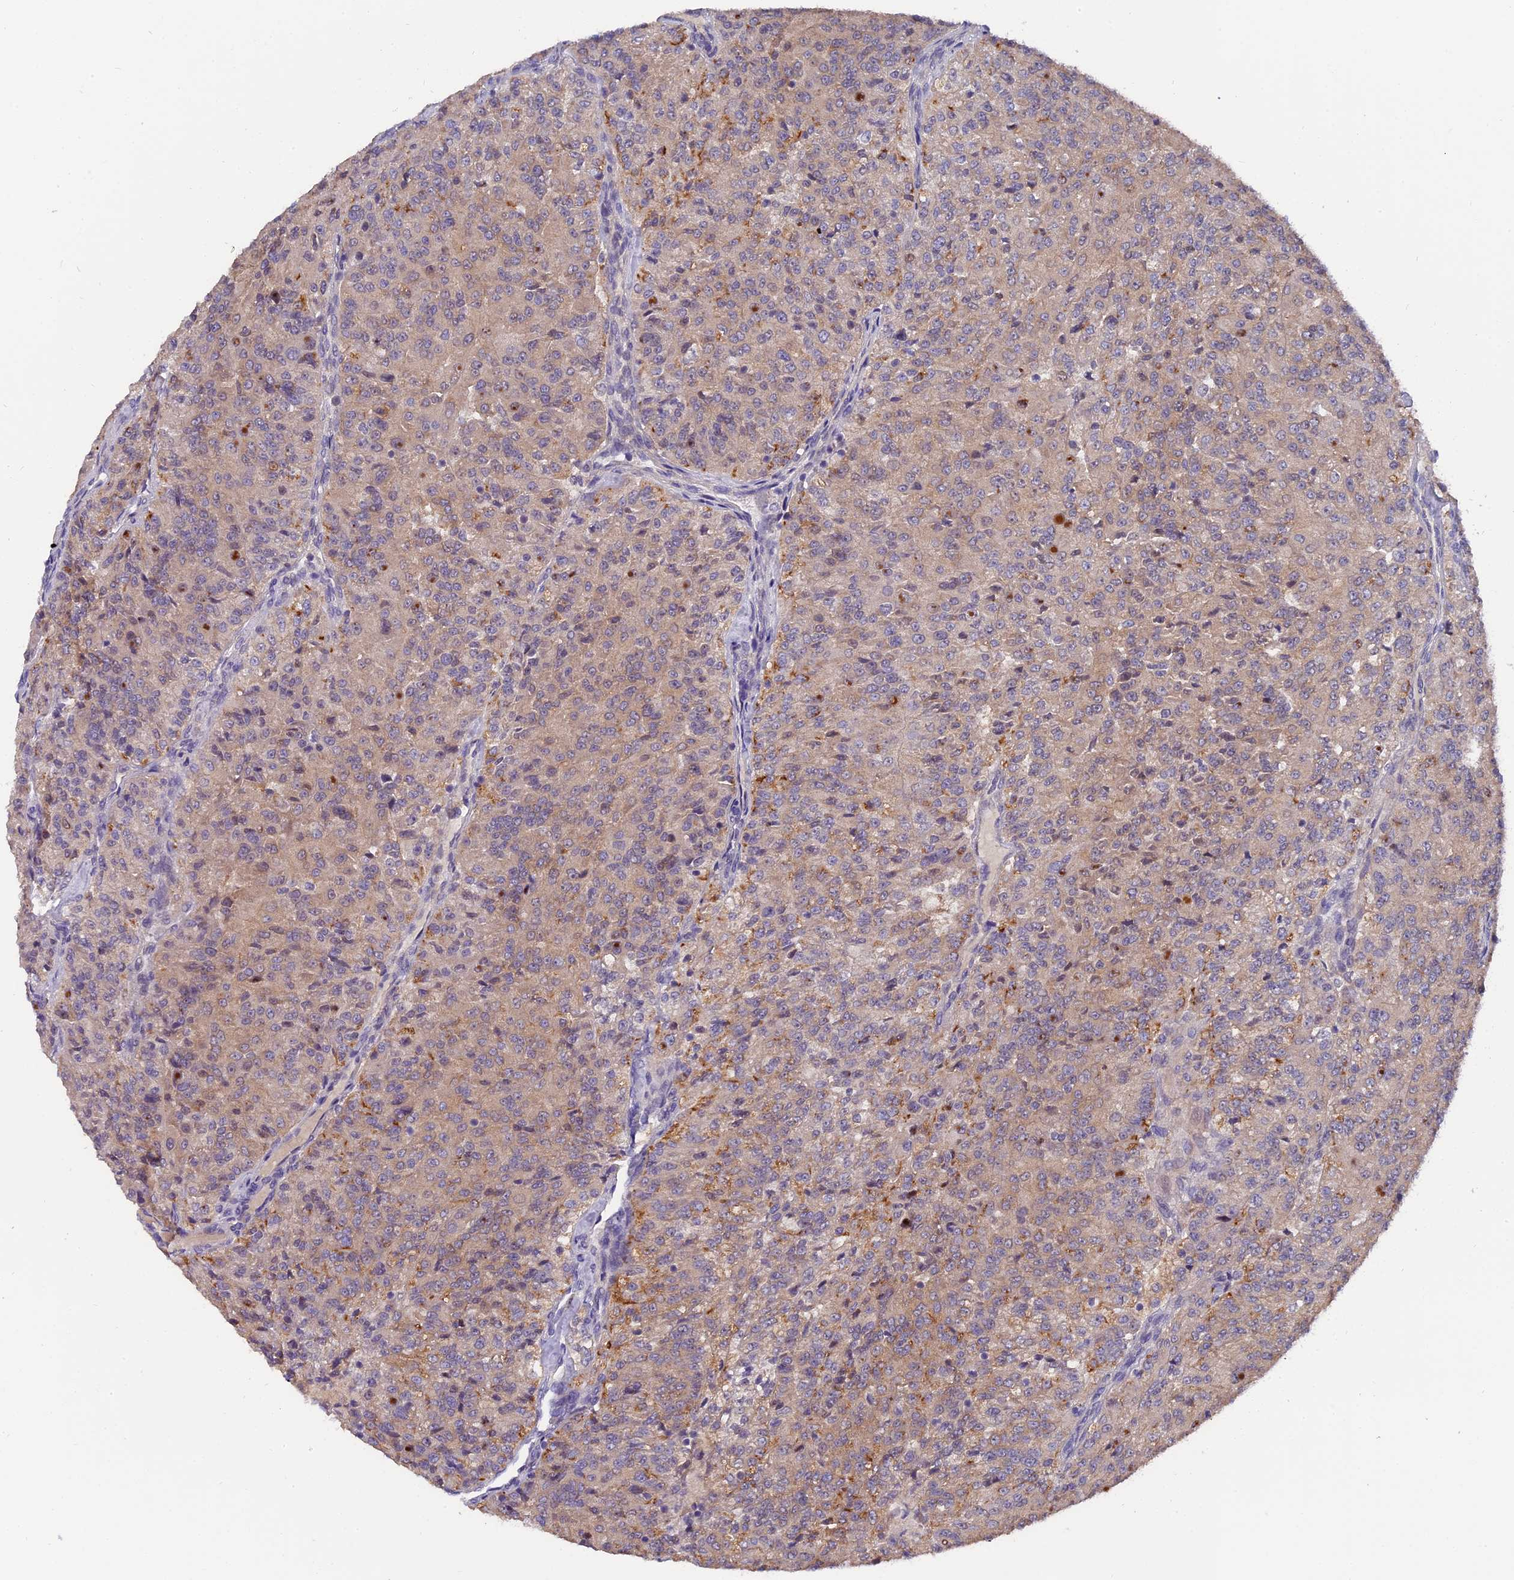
{"staining": {"intensity": "weak", "quantity": ">75%", "location": "cytoplasmic/membranous"}, "tissue": "renal cancer", "cell_type": "Tumor cells", "image_type": "cancer", "snomed": [{"axis": "morphology", "description": "Adenocarcinoma, NOS"}, {"axis": "topography", "description": "Kidney"}], "caption": "DAB (3,3'-diaminobenzidine) immunohistochemical staining of human renal cancer (adenocarcinoma) displays weak cytoplasmic/membranous protein positivity in approximately >75% of tumor cells.", "gene": "ZCCHC2", "patient": {"sex": "female", "age": 63}}